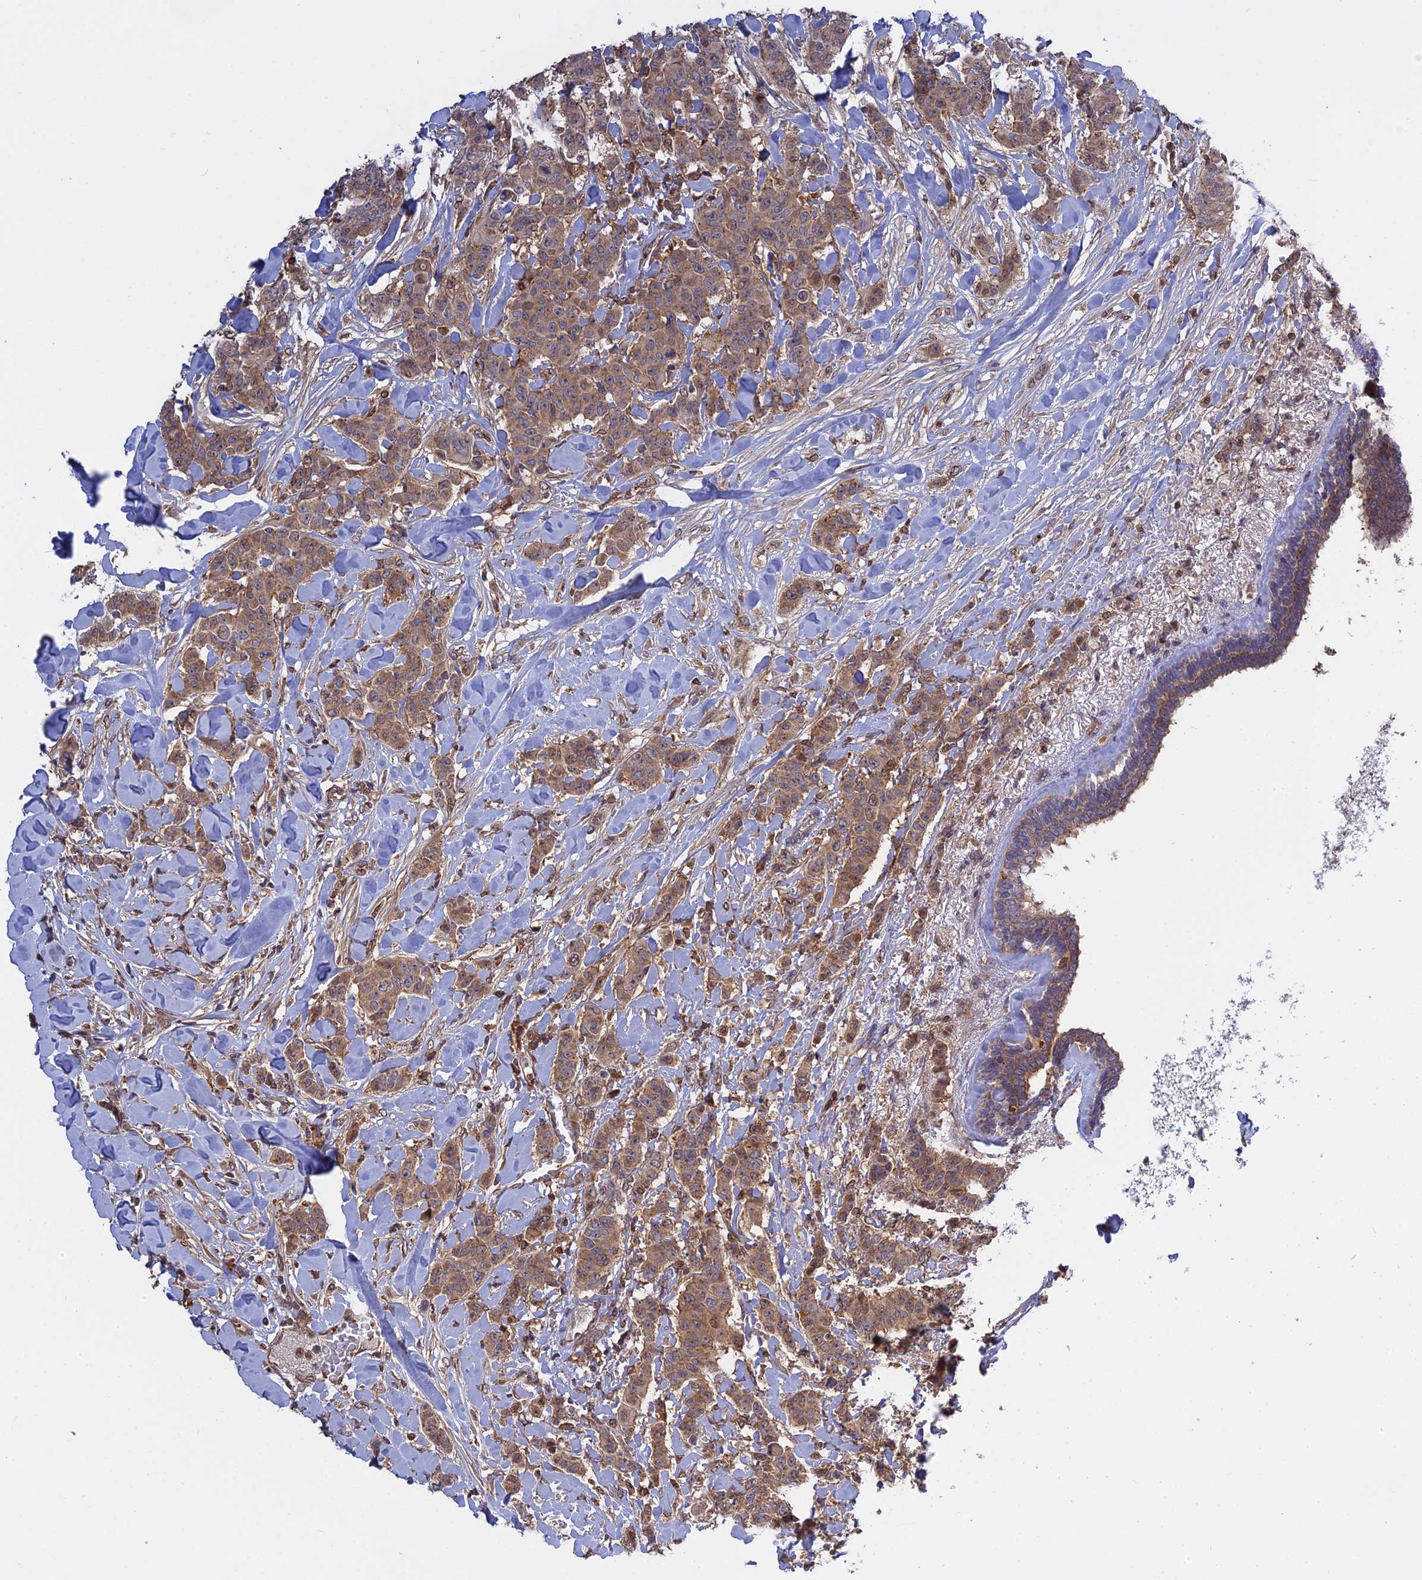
{"staining": {"intensity": "moderate", "quantity": ">75%", "location": "cytoplasmic/membranous"}, "tissue": "breast cancer", "cell_type": "Tumor cells", "image_type": "cancer", "snomed": [{"axis": "morphology", "description": "Duct carcinoma"}, {"axis": "topography", "description": "Breast"}], "caption": "Approximately >75% of tumor cells in breast infiltrating ductal carcinoma demonstrate moderate cytoplasmic/membranous protein expression as visualized by brown immunohistochemical staining.", "gene": "IL21R", "patient": {"sex": "female", "age": 40}}